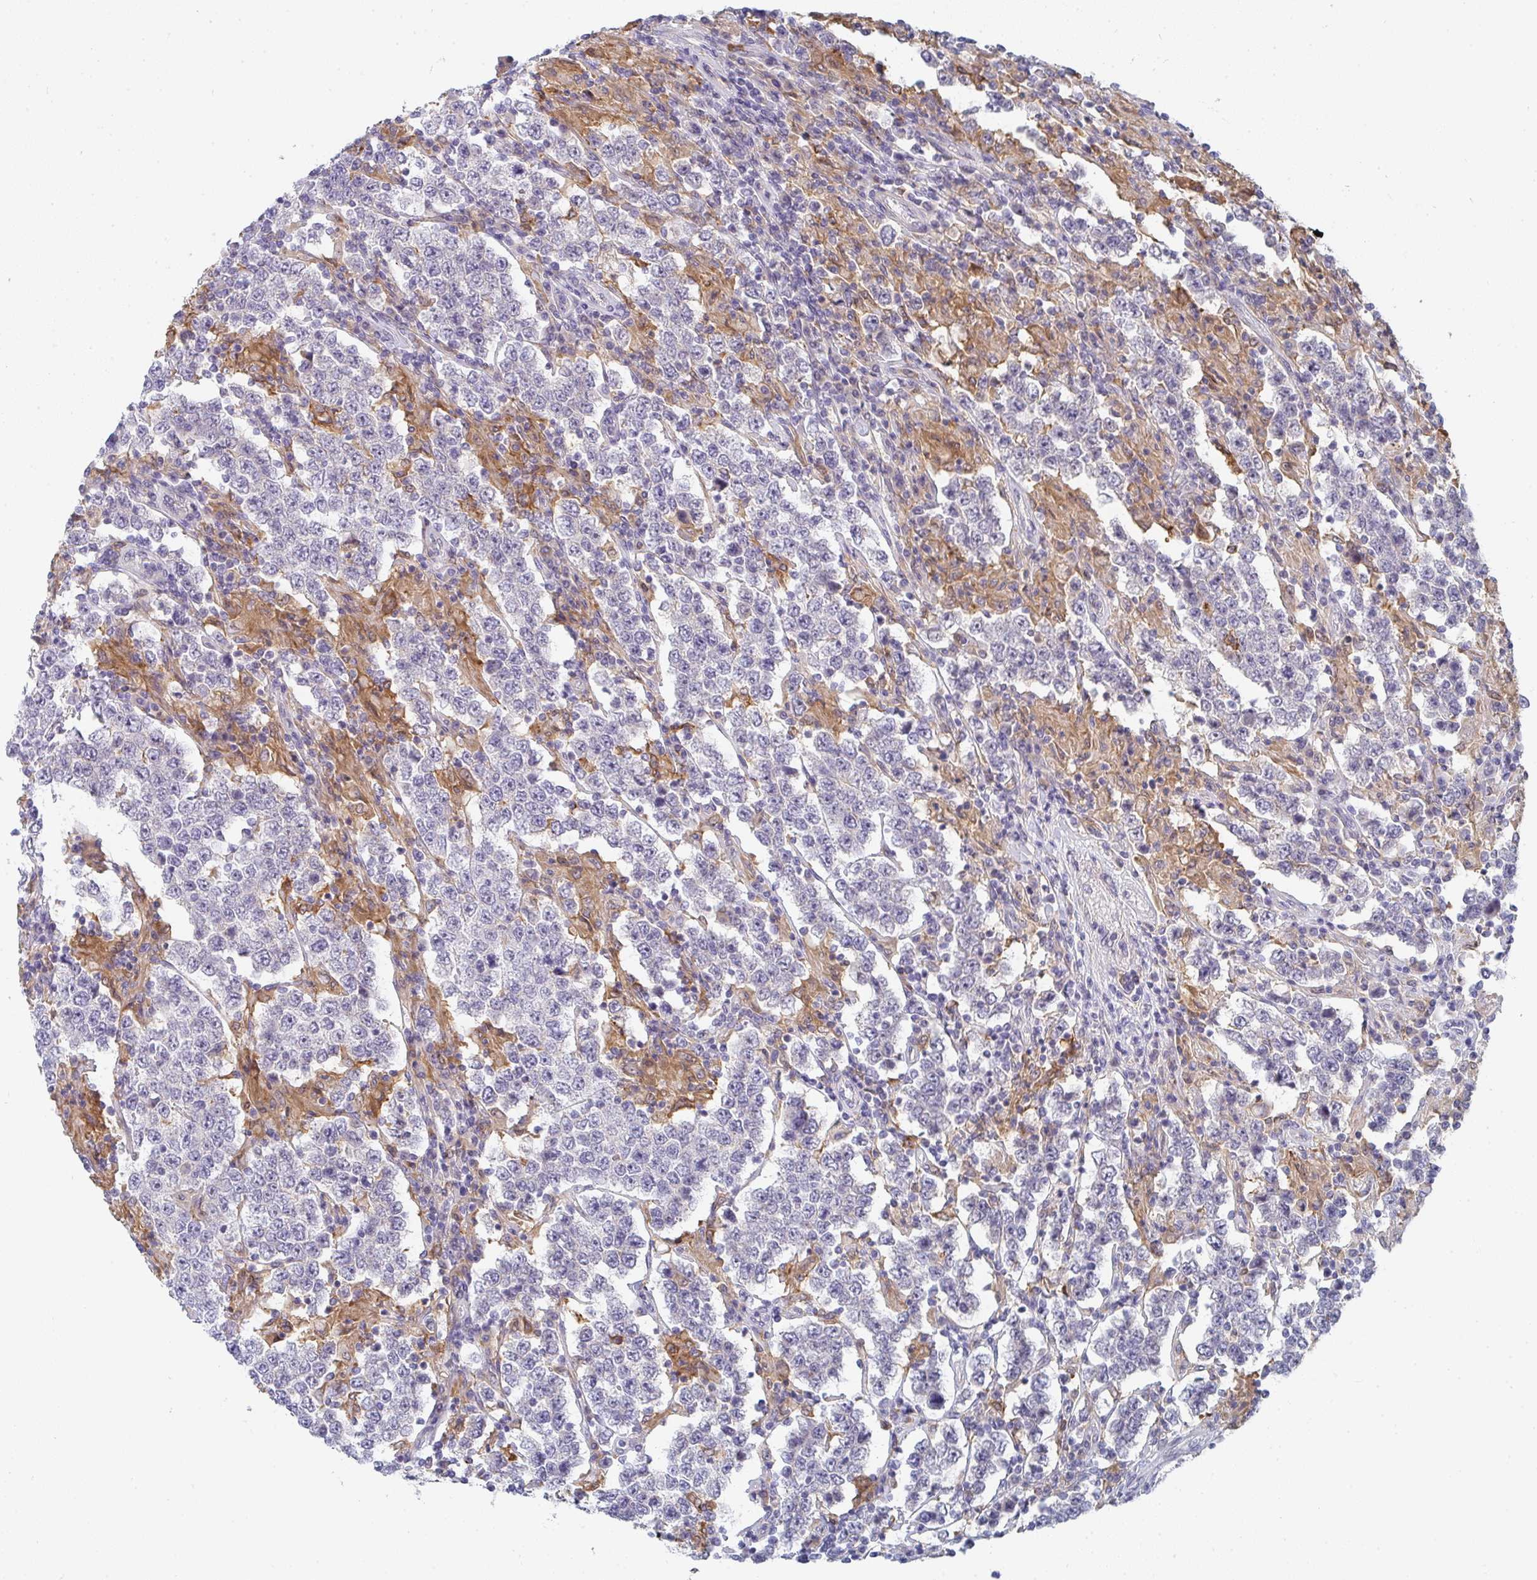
{"staining": {"intensity": "negative", "quantity": "none", "location": "none"}, "tissue": "testis cancer", "cell_type": "Tumor cells", "image_type": "cancer", "snomed": [{"axis": "morphology", "description": "Normal tissue, NOS"}, {"axis": "morphology", "description": "Urothelial carcinoma, High grade"}, {"axis": "morphology", "description": "Seminoma, NOS"}, {"axis": "morphology", "description": "Carcinoma, Embryonal, NOS"}, {"axis": "topography", "description": "Urinary bladder"}, {"axis": "topography", "description": "Testis"}], "caption": "An immunohistochemistry micrograph of testis cancer is shown. There is no staining in tumor cells of testis cancer.", "gene": "KLHL33", "patient": {"sex": "male", "age": 41}}